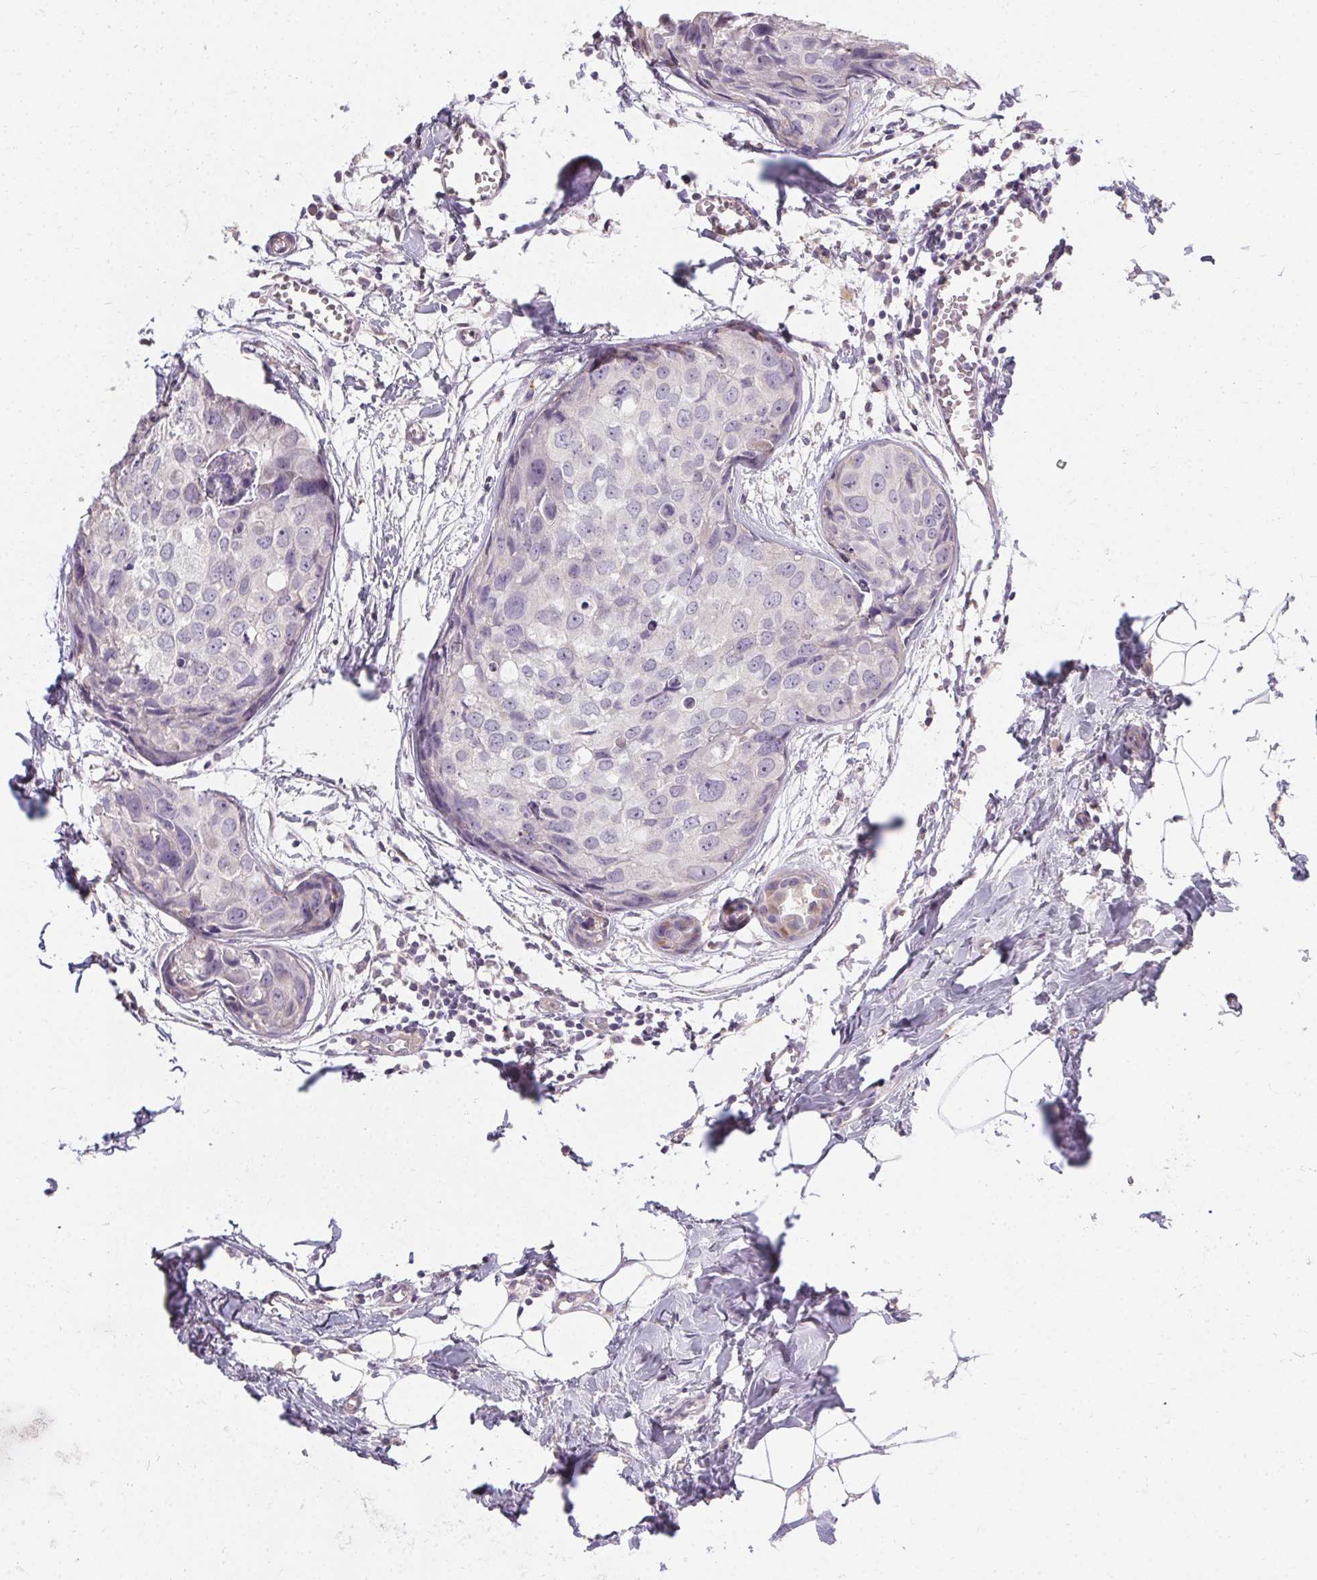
{"staining": {"intensity": "negative", "quantity": "none", "location": "none"}, "tissue": "breast cancer", "cell_type": "Tumor cells", "image_type": "cancer", "snomed": [{"axis": "morphology", "description": "Duct carcinoma"}, {"axis": "topography", "description": "Breast"}], "caption": "There is no significant expression in tumor cells of breast cancer (invasive ductal carcinoma).", "gene": "TRIP13", "patient": {"sex": "female", "age": 38}}